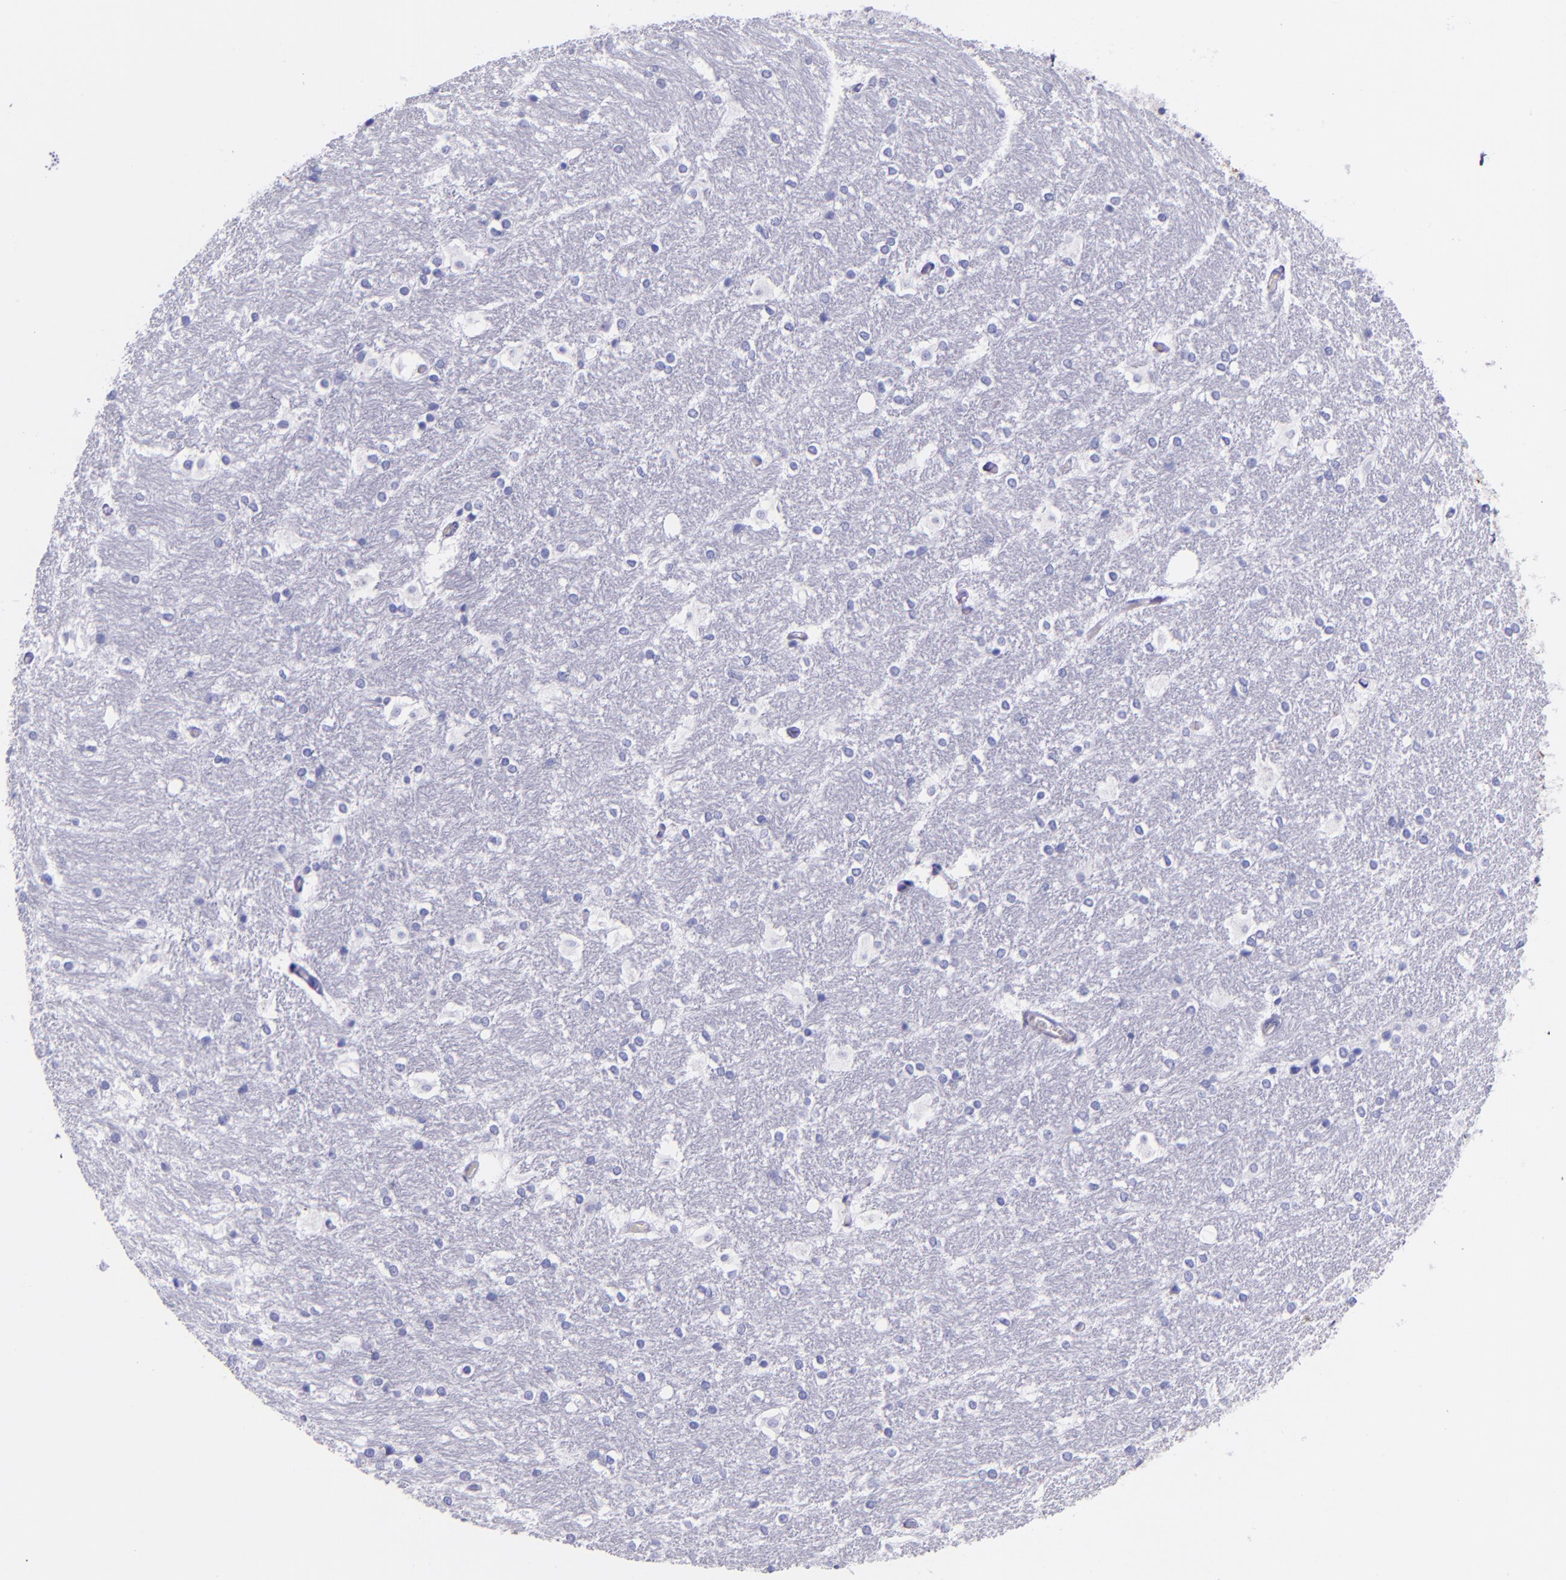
{"staining": {"intensity": "negative", "quantity": "none", "location": "none"}, "tissue": "hippocampus", "cell_type": "Glial cells", "image_type": "normal", "snomed": [{"axis": "morphology", "description": "Normal tissue, NOS"}, {"axis": "topography", "description": "Hippocampus"}], "caption": "Image shows no significant protein positivity in glial cells of unremarkable hippocampus. (DAB IHC, high magnification).", "gene": "SLPI", "patient": {"sex": "female", "age": 19}}